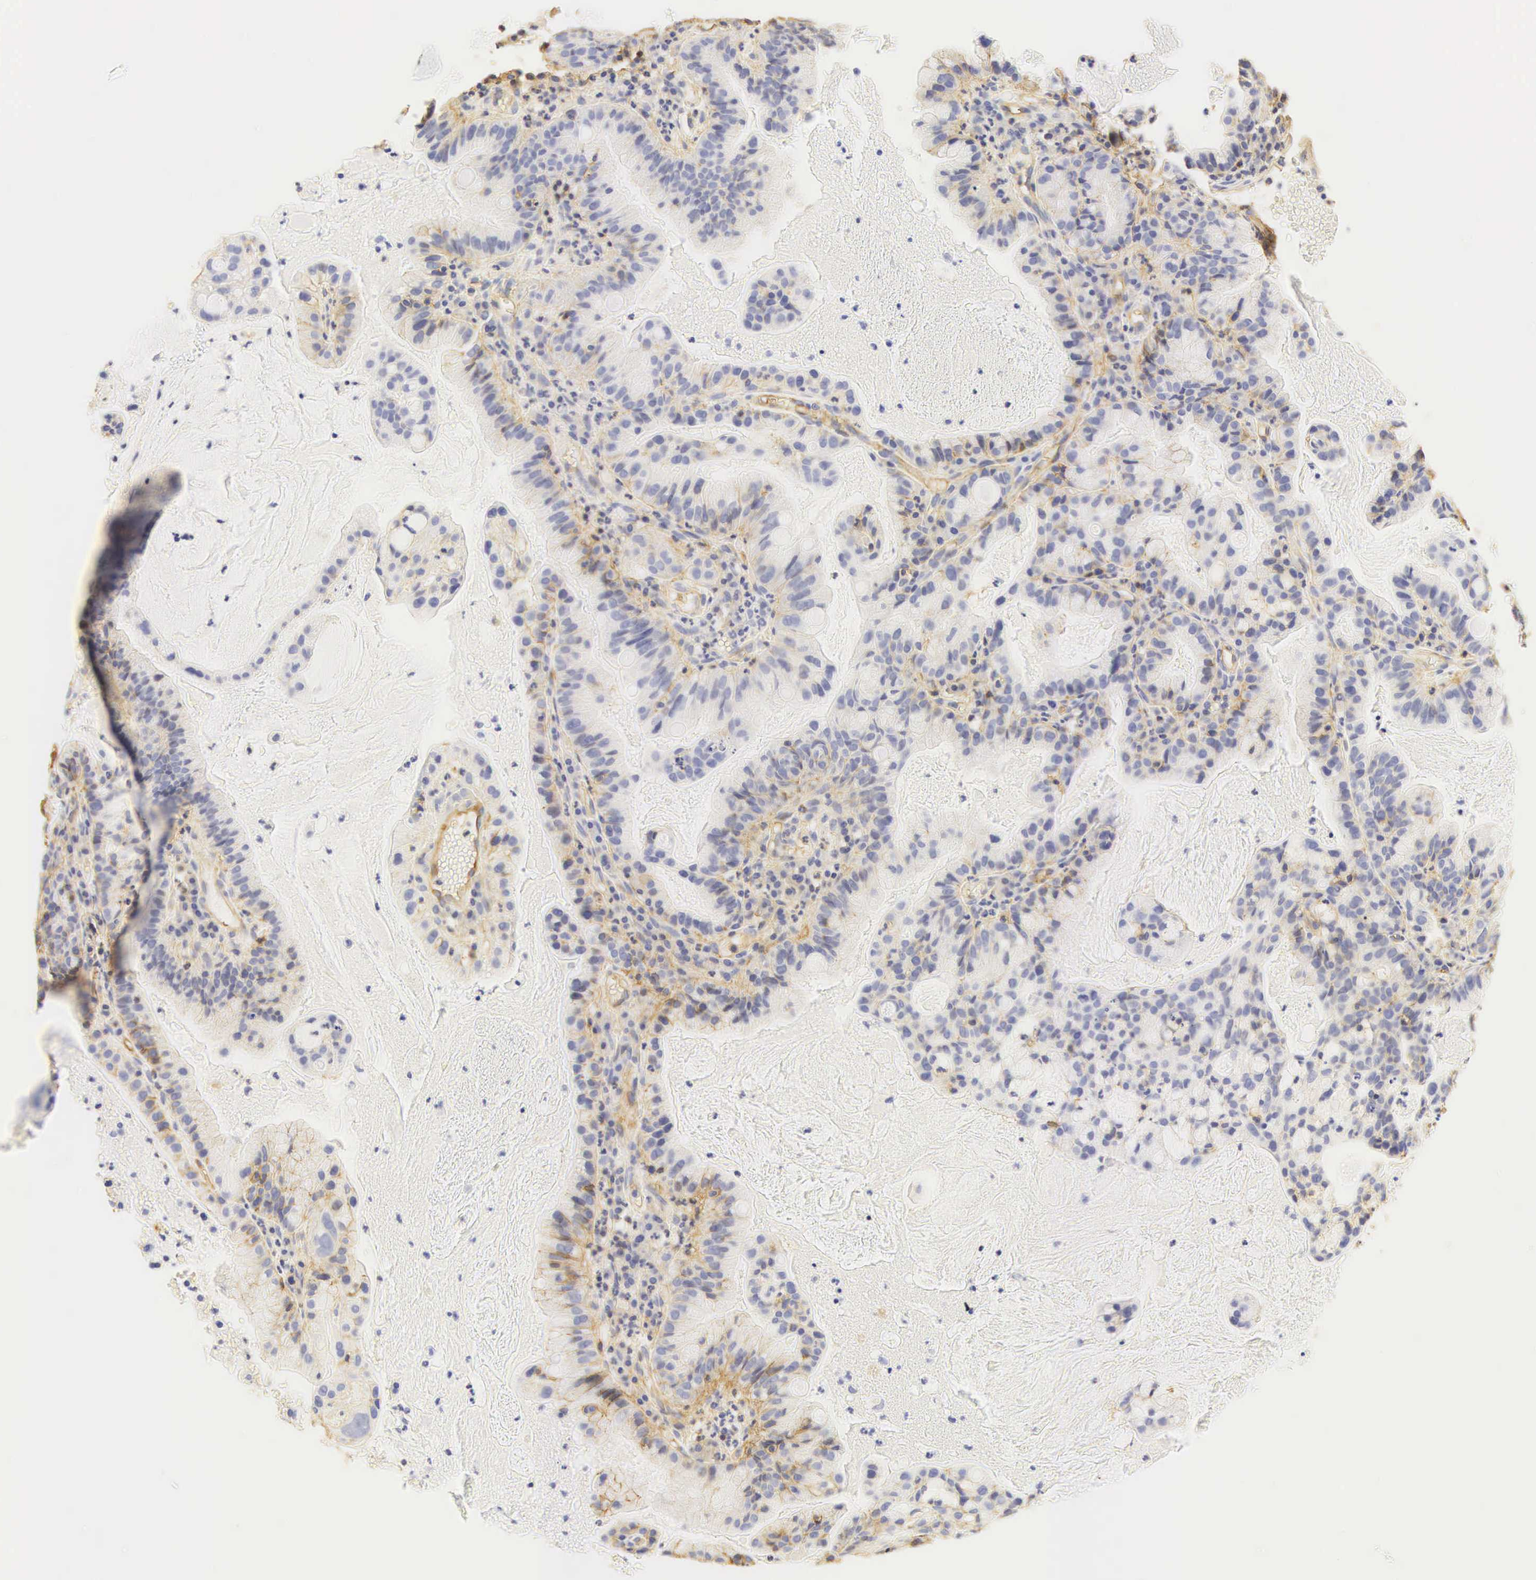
{"staining": {"intensity": "weak", "quantity": "<25%", "location": "cytoplasmic/membranous"}, "tissue": "cervical cancer", "cell_type": "Tumor cells", "image_type": "cancer", "snomed": [{"axis": "morphology", "description": "Adenocarcinoma, NOS"}, {"axis": "topography", "description": "Cervix"}], "caption": "Protein analysis of cervical cancer demonstrates no significant staining in tumor cells.", "gene": "CD99", "patient": {"sex": "female", "age": 41}}